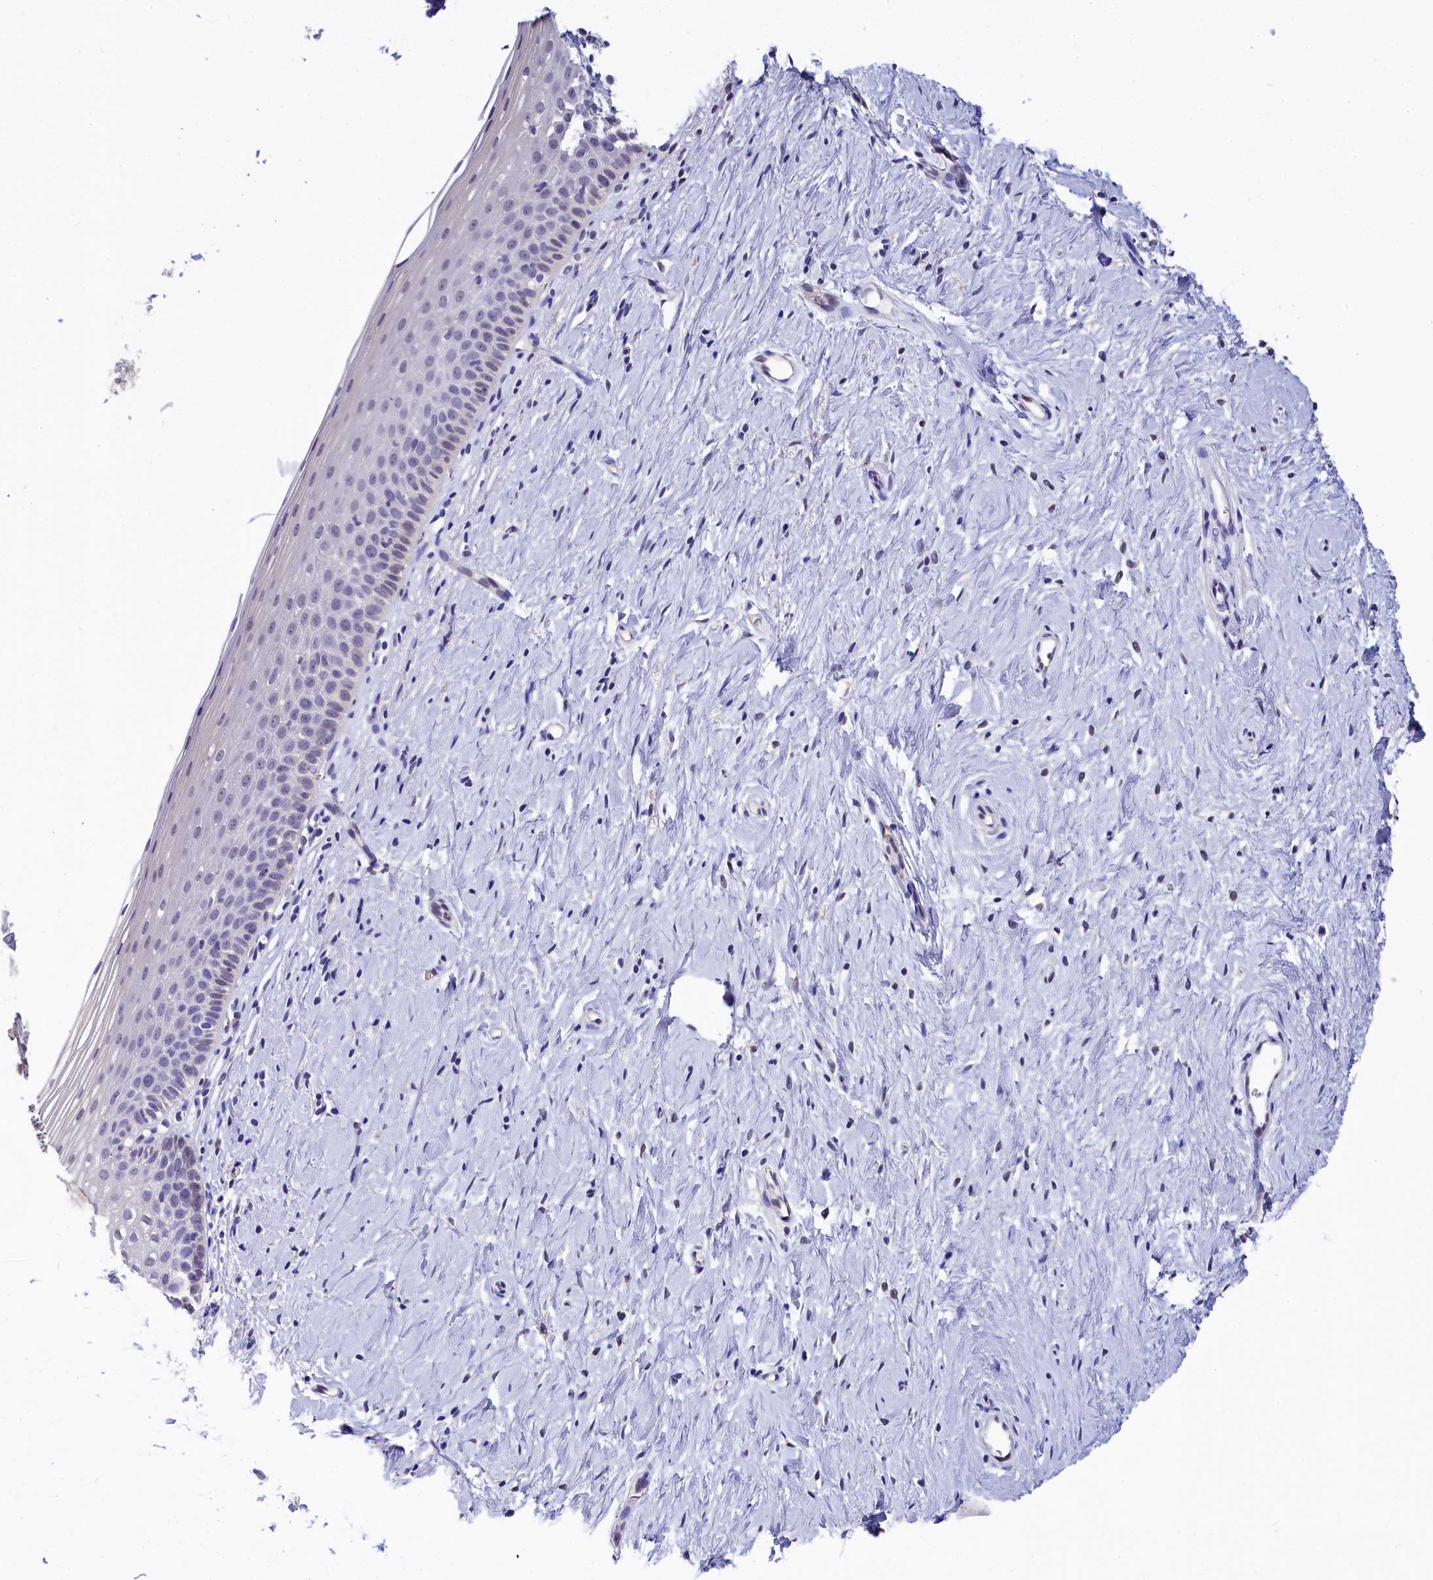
{"staining": {"intensity": "weak", "quantity": "25%-75%", "location": "cytoplasmic/membranous"}, "tissue": "cervix", "cell_type": "Glandular cells", "image_type": "normal", "snomed": [{"axis": "morphology", "description": "Normal tissue, NOS"}, {"axis": "topography", "description": "Cervix"}], "caption": "This histopathology image shows immunohistochemistry staining of normal cervix, with low weak cytoplasmic/membranous staining in about 25%-75% of glandular cells.", "gene": "C11orf54", "patient": {"sex": "female", "age": 57}}